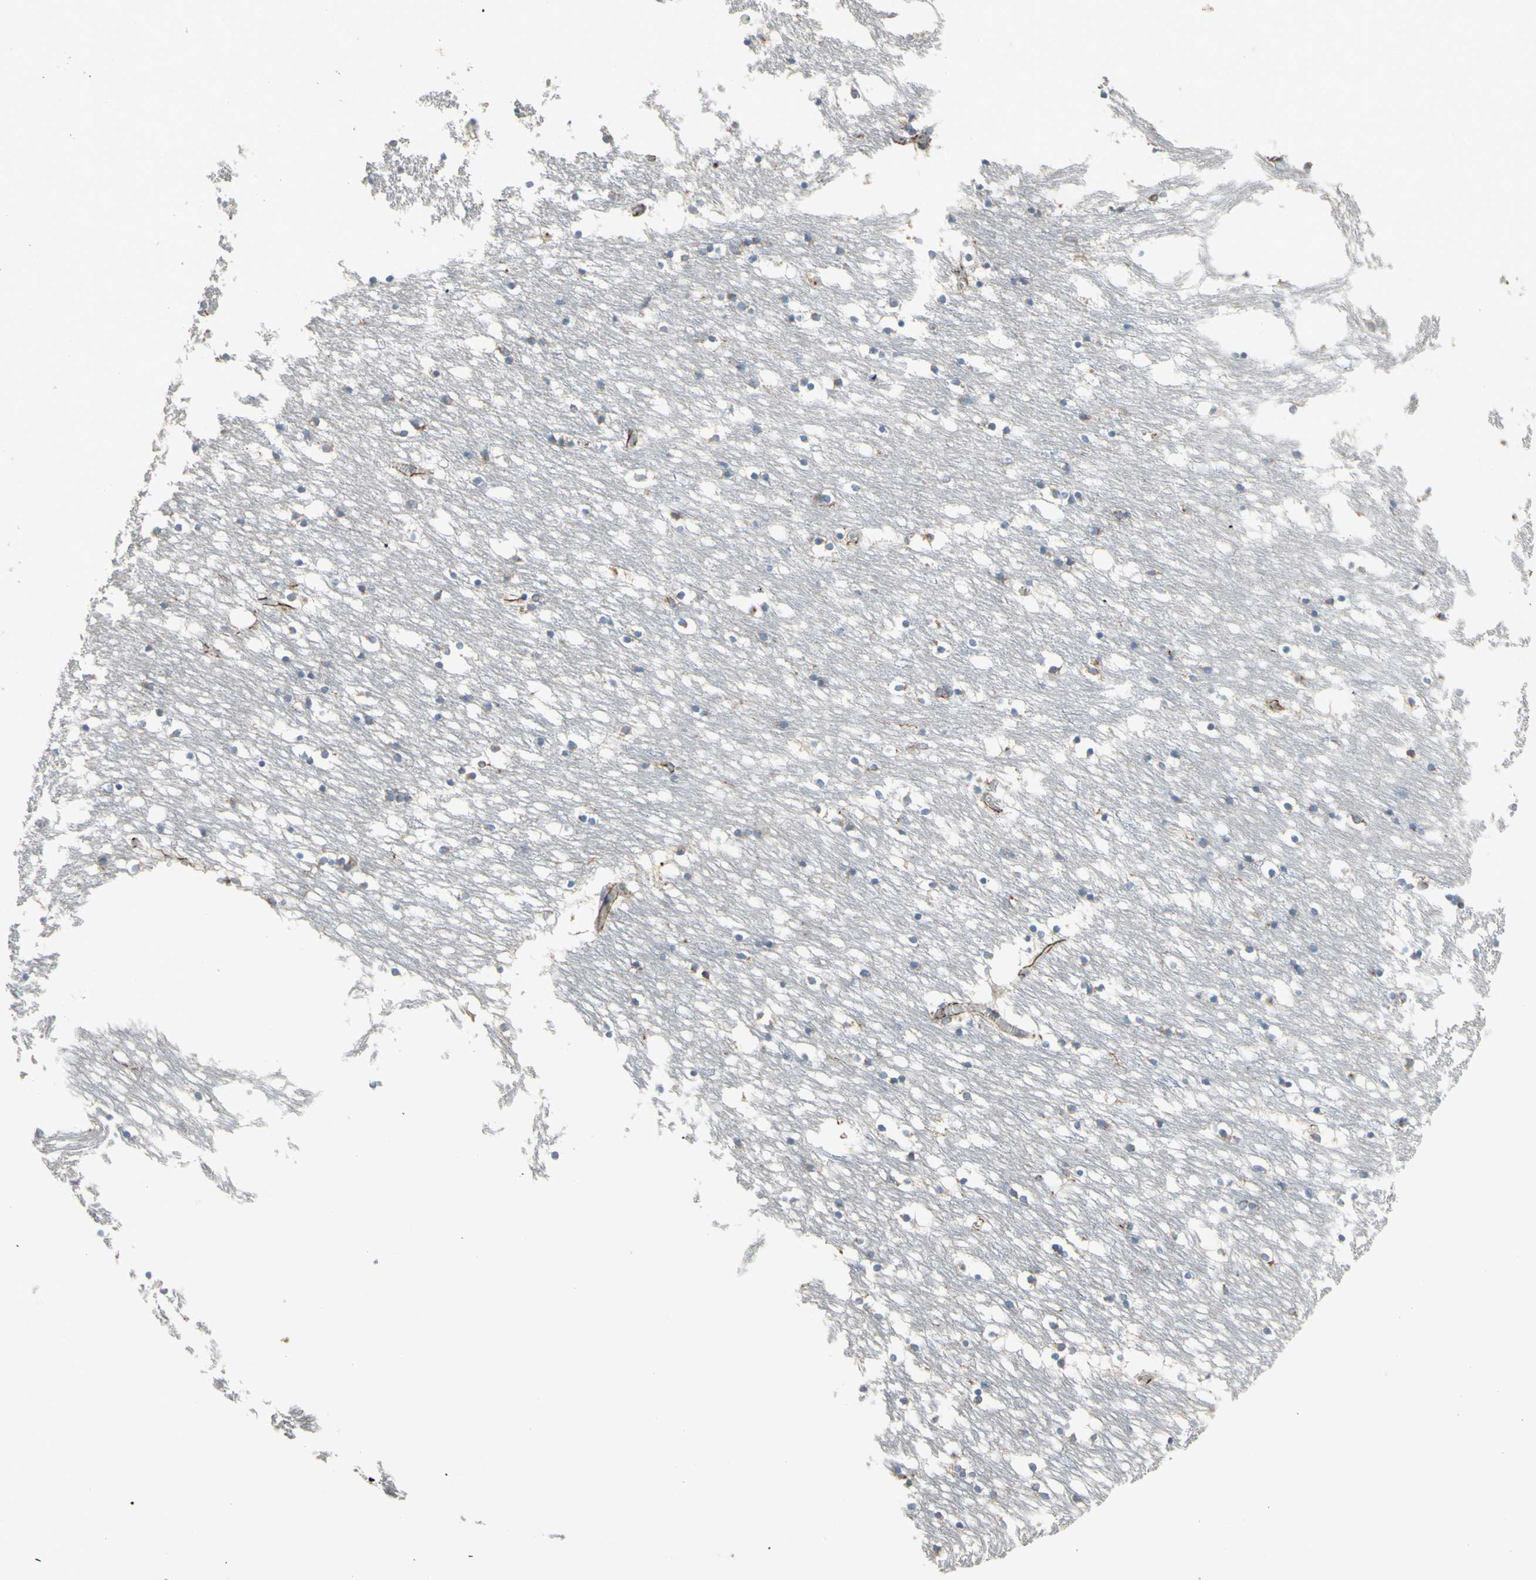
{"staining": {"intensity": "weak", "quantity": "<25%", "location": "cytoplasmic/membranous"}, "tissue": "caudate", "cell_type": "Glial cells", "image_type": "normal", "snomed": [{"axis": "morphology", "description": "Normal tissue, NOS"}, {"axis": "topography", "description": "Lateral ventricle wall"}], "caption": "The histopathology image demonstrates no staining of glial cells in benign caudate. (DAB immunohistochemistry (IHC), high magnification).", "gene": "FAM171B", "patient": {"sex": "male", "age": 45}}